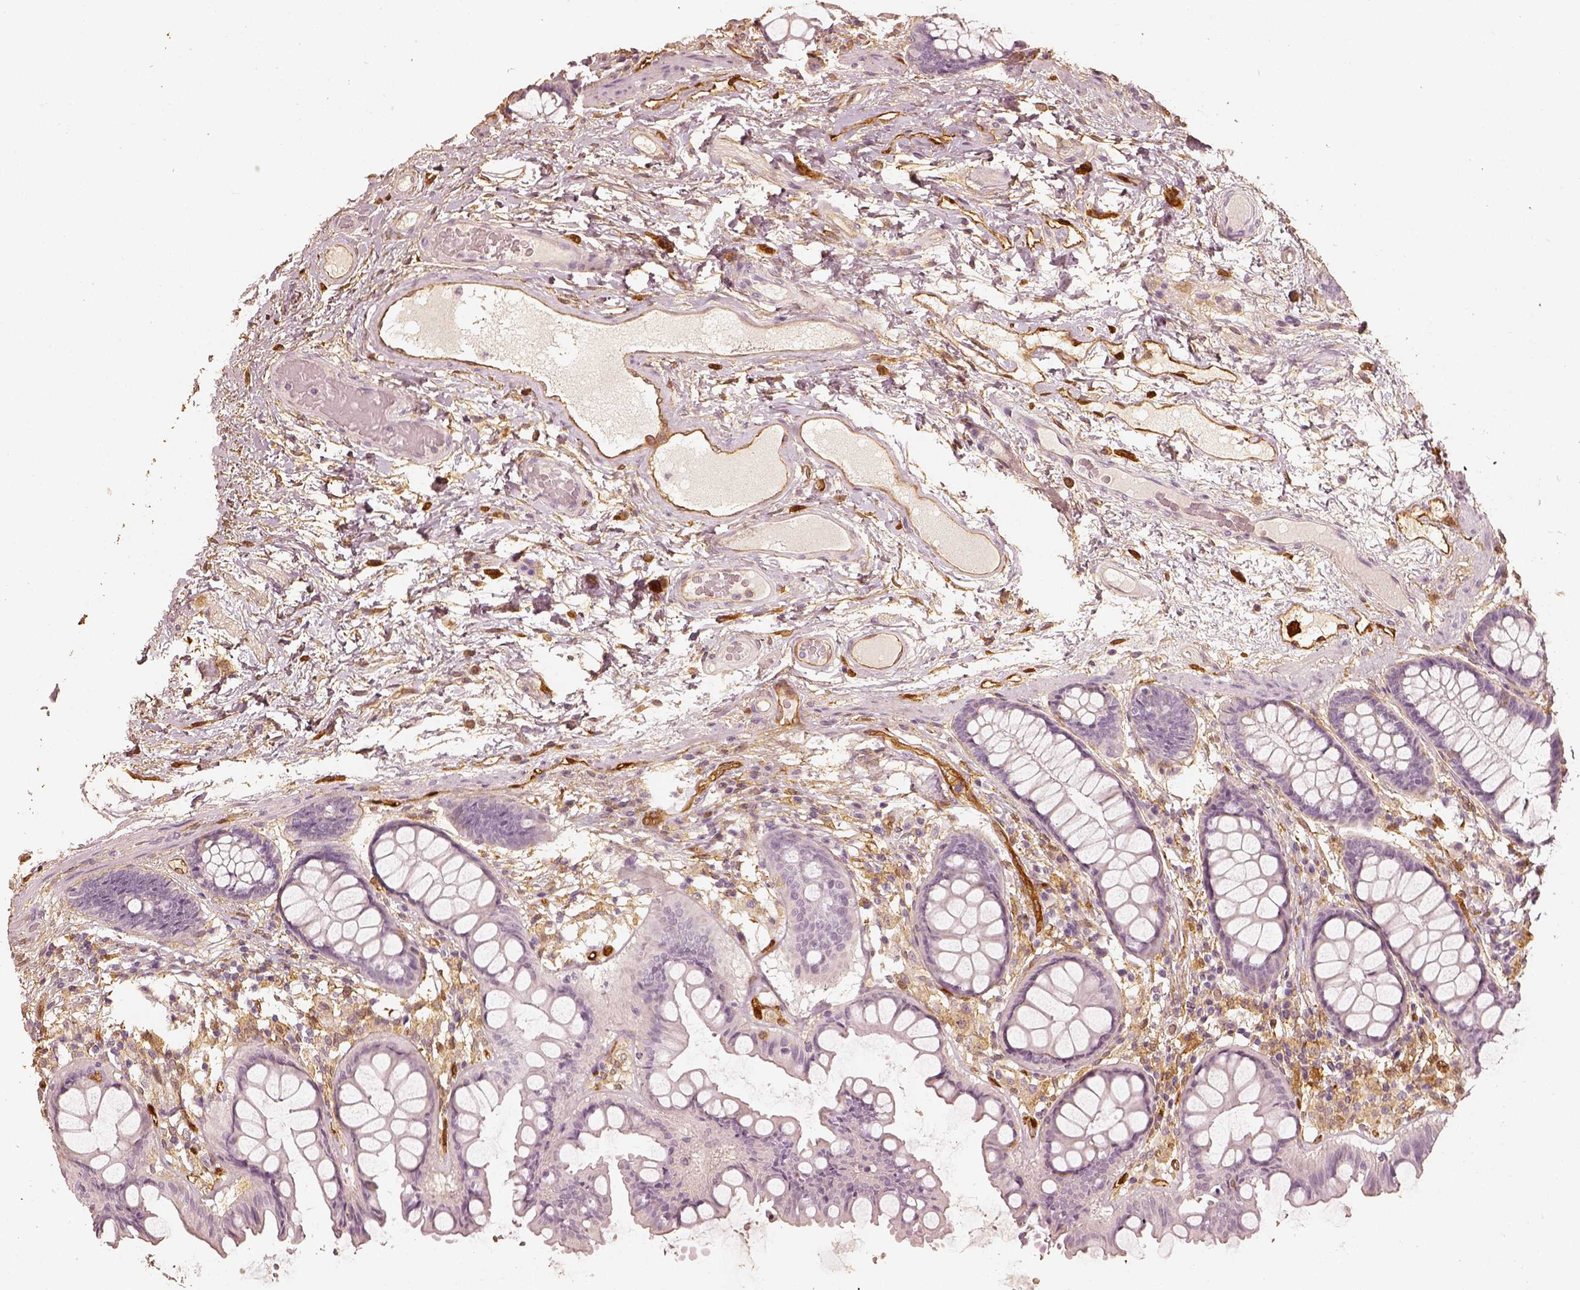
{"staining": {"intensity": "strong", "quantity": ">75%", "location": "cytoplasmic/membranous"}, "tissue": "colon", "cell_type": "Endothelial cells", "image_type": "normal", "snomed": [{"axis": "morphology", "description": "Normal tissue, NOS"}, {"axis": "topography", "description": "Colon"}], "caption": "Endothelial cells reveal strong cytoplasmic/membranous staining in about >75% of cells in normal colon.", "gene": "FSCN1", "patient": {"sex": "female", "age": 65}}